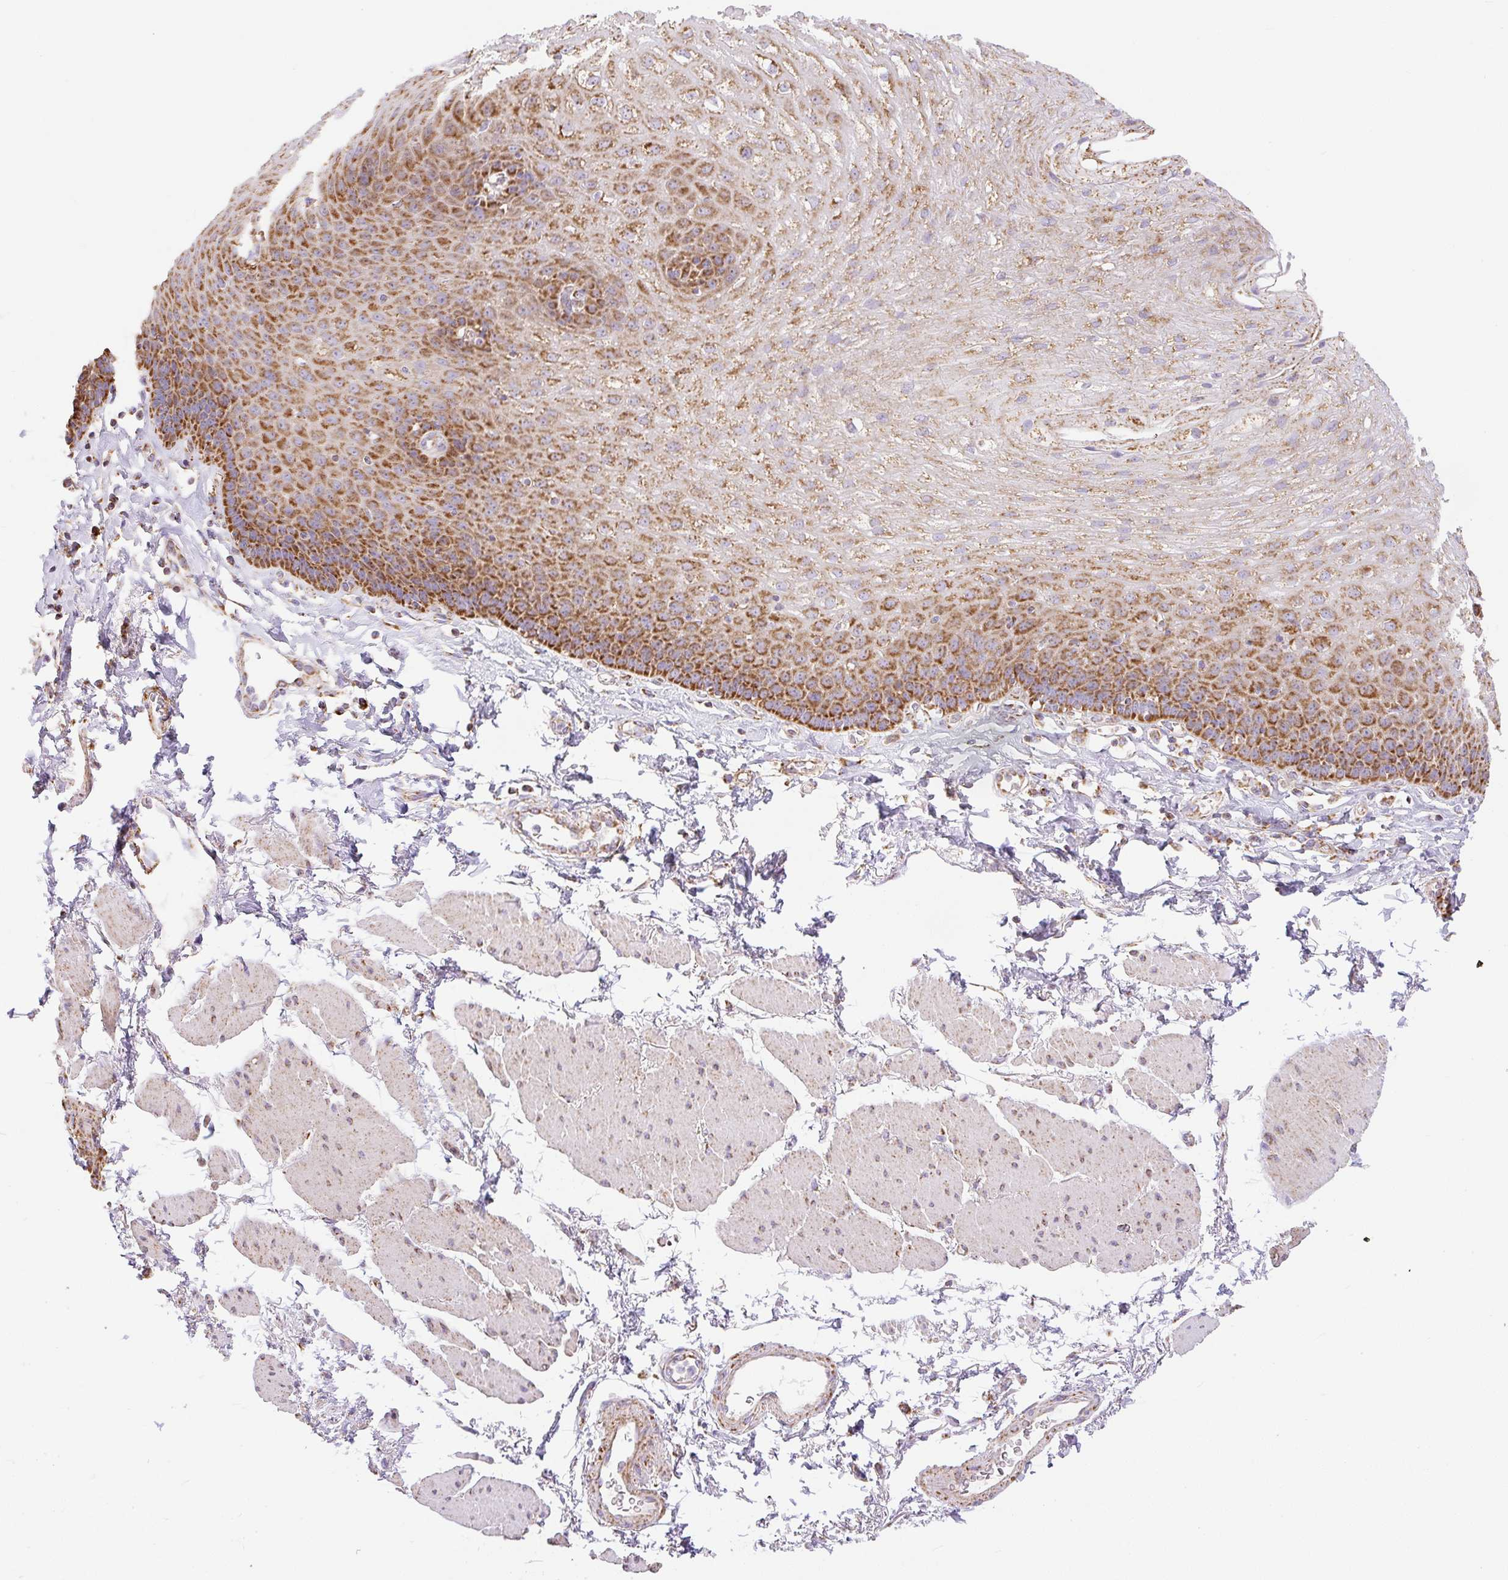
{"staining": {"intensity": "strong", "quantity": "25%-75%", "location": "cytoplasmic/membranous"}, "tissue": "esophagus", "cell_type": "Squamous epithelial cells", "image_type": "normal", "snomed": [{"axis": "morphology", "description": "Normal tissue, NOS"}, {"axis": "topography", "description": "Esophagus"}], "caption": "This micrograph exhibits unremarkable esophagus stained with IHC to label a protein in brown. The cytoplasmic/membranous of squamous epithelial cells show strong positivity for the protein. Nuclei are counter-stained blue.", "gene": "DAAM2", "patient": {"sex": "female", "age": 81}}